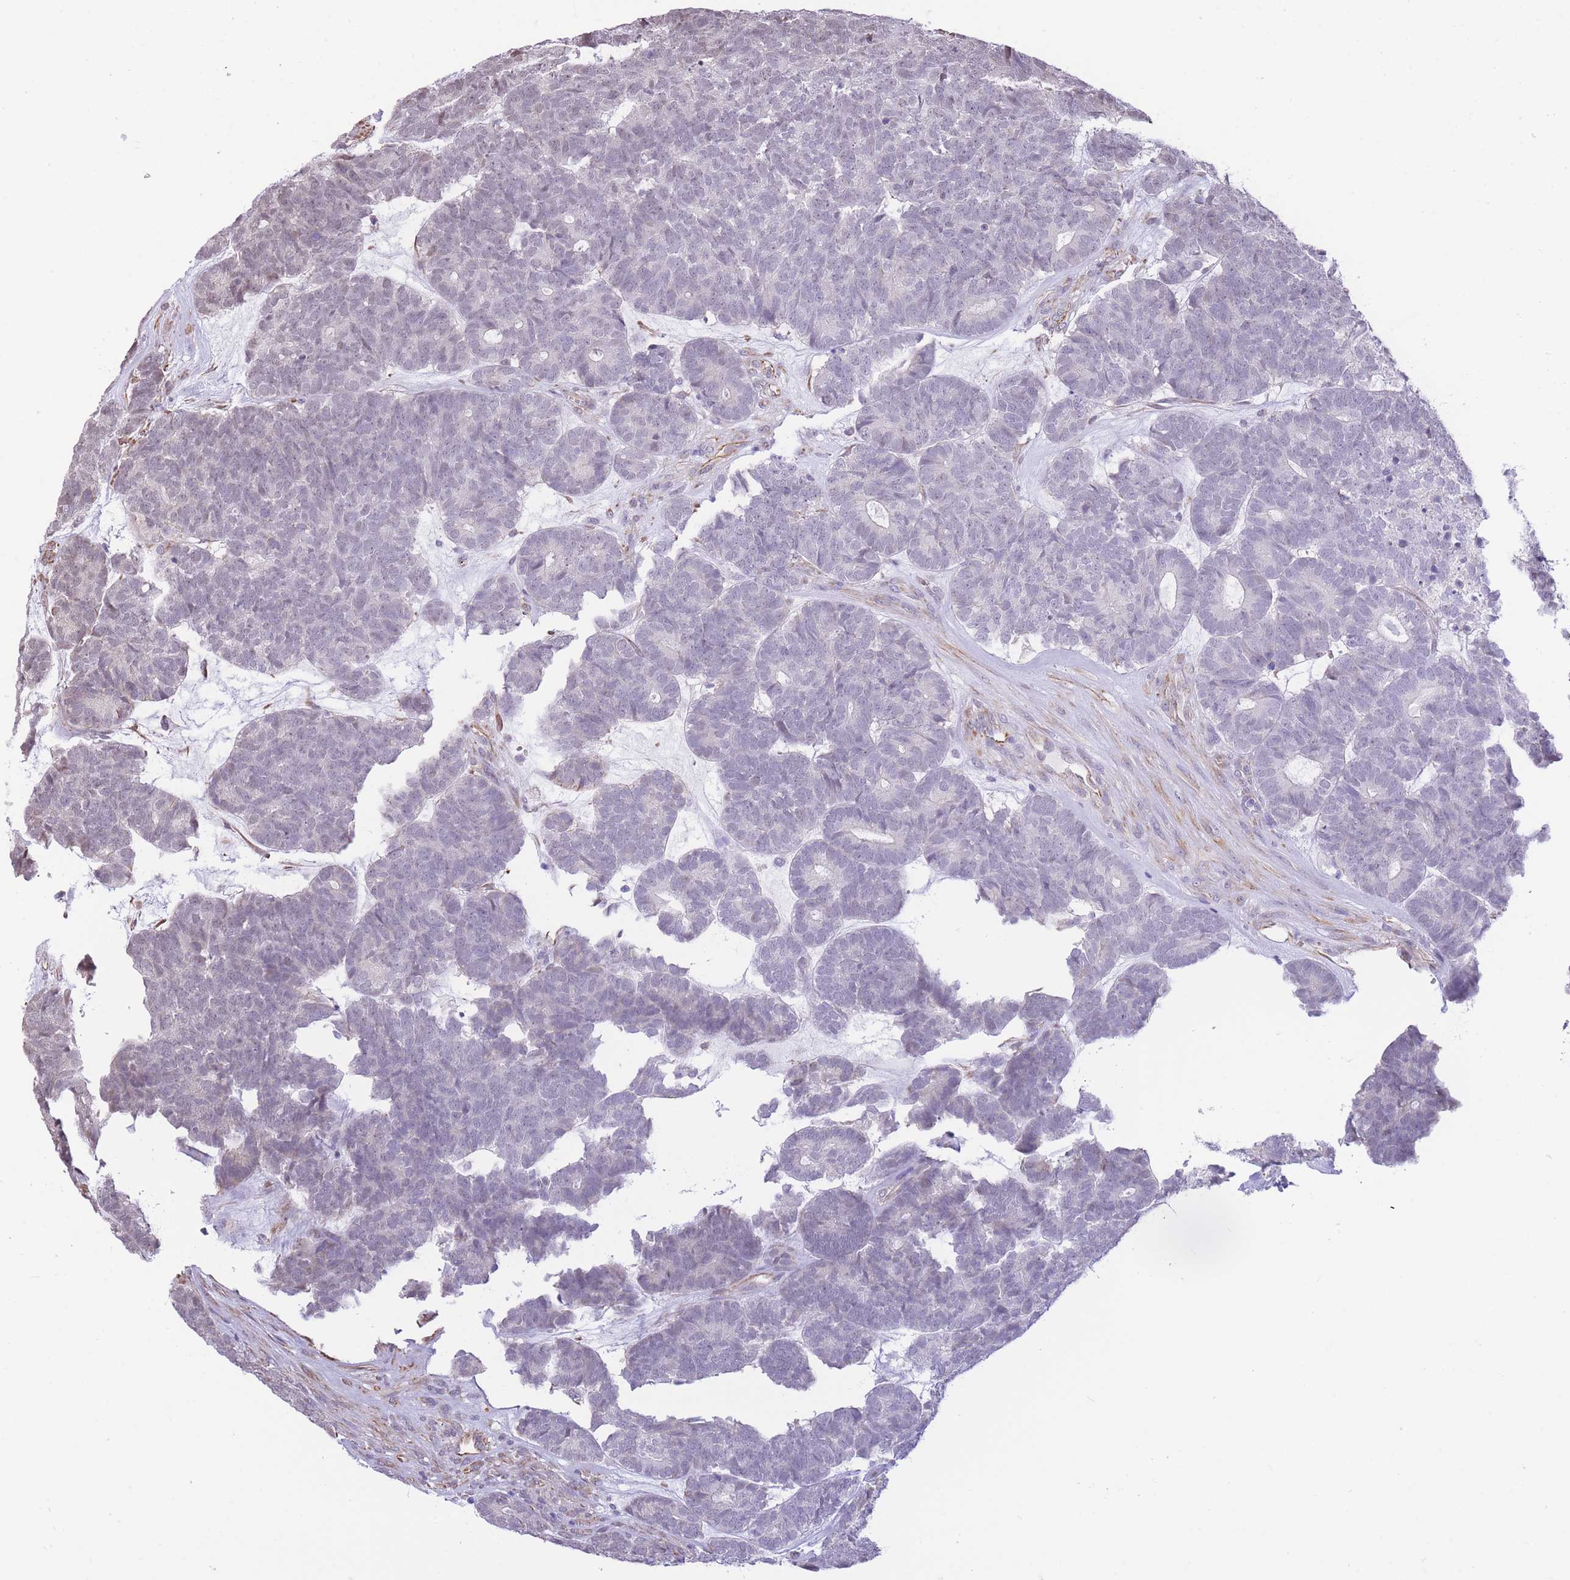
{"staining": {"intensity": "negative", "quantity": "none", "location": "none"}, "tissue": "head and neck cancer", "cell_type": "Tumor cells", "image_type": "cancer", "snomed": [{"axis": "morphology", "description": "Adenocarcinoma, NOS"}, {"axis": "topography", "description": "Head-Neck"}], "caption": "A high-resolution photomicrograph shows immunohistochemistry (IHC) staining of adenocarcinoma (head and neck), which reveals no significant expression in tumor cells.", "gene": "PSG8", "patient": {"sex": "female", "age": 81}}